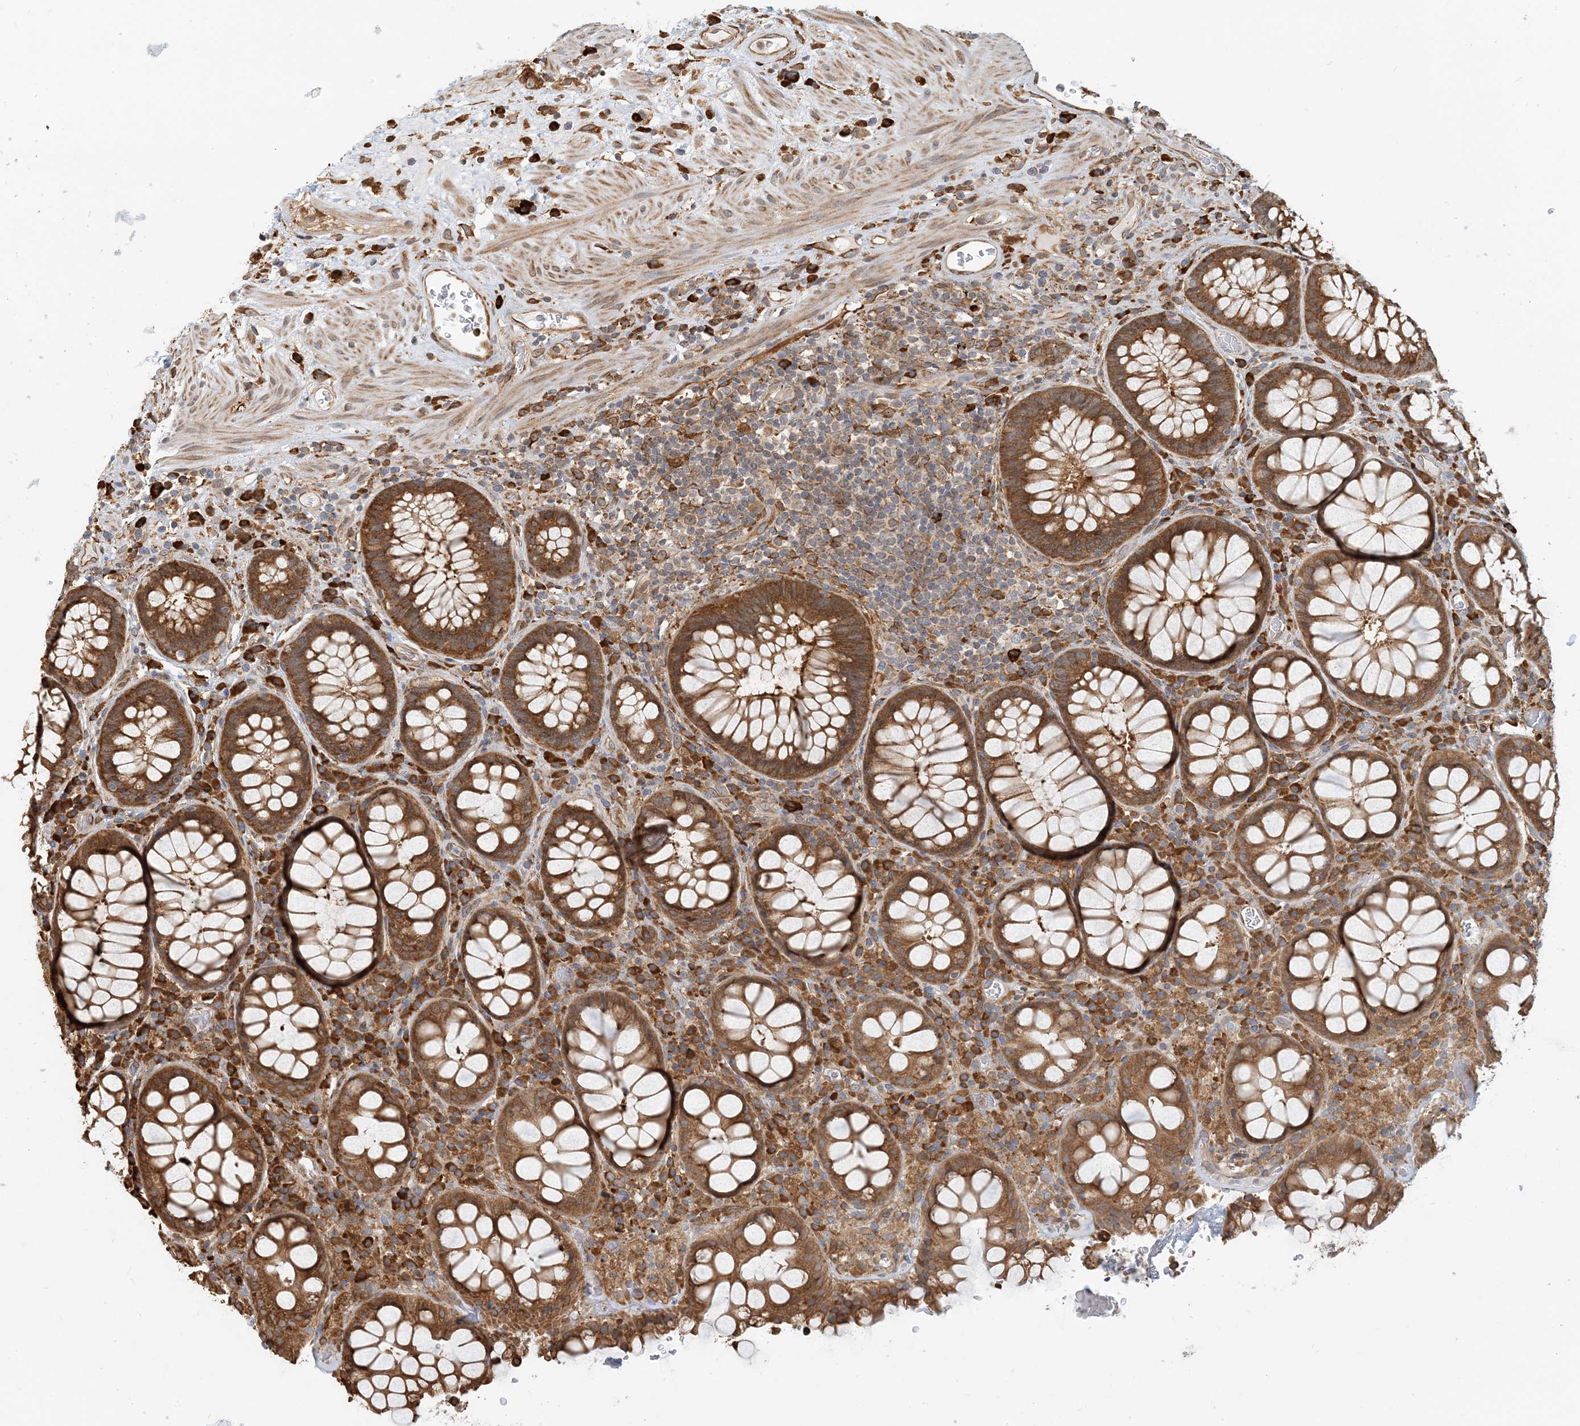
{"staining": {"intensity": "moderate", "quantity": ">75%", "location": "cytoplasmic/membranous"}, "tissue": "rectum", "cell_type": "Glandular cells", "image_type": "normal", "snomed": [{"axis": "morphology", "description": "Normal tissue, NOS"}, {"axis": "topography", "description": "Rectum"}], "caption": "Immunohistochemistry image of benign human rectum stained for a protein (brown), which shows medium levels of moderate cytoplasmic/membranous staining in about >75% of glandular cells.", "gene": "HNMT", "patient": {"sex": "male", "age": 64}}